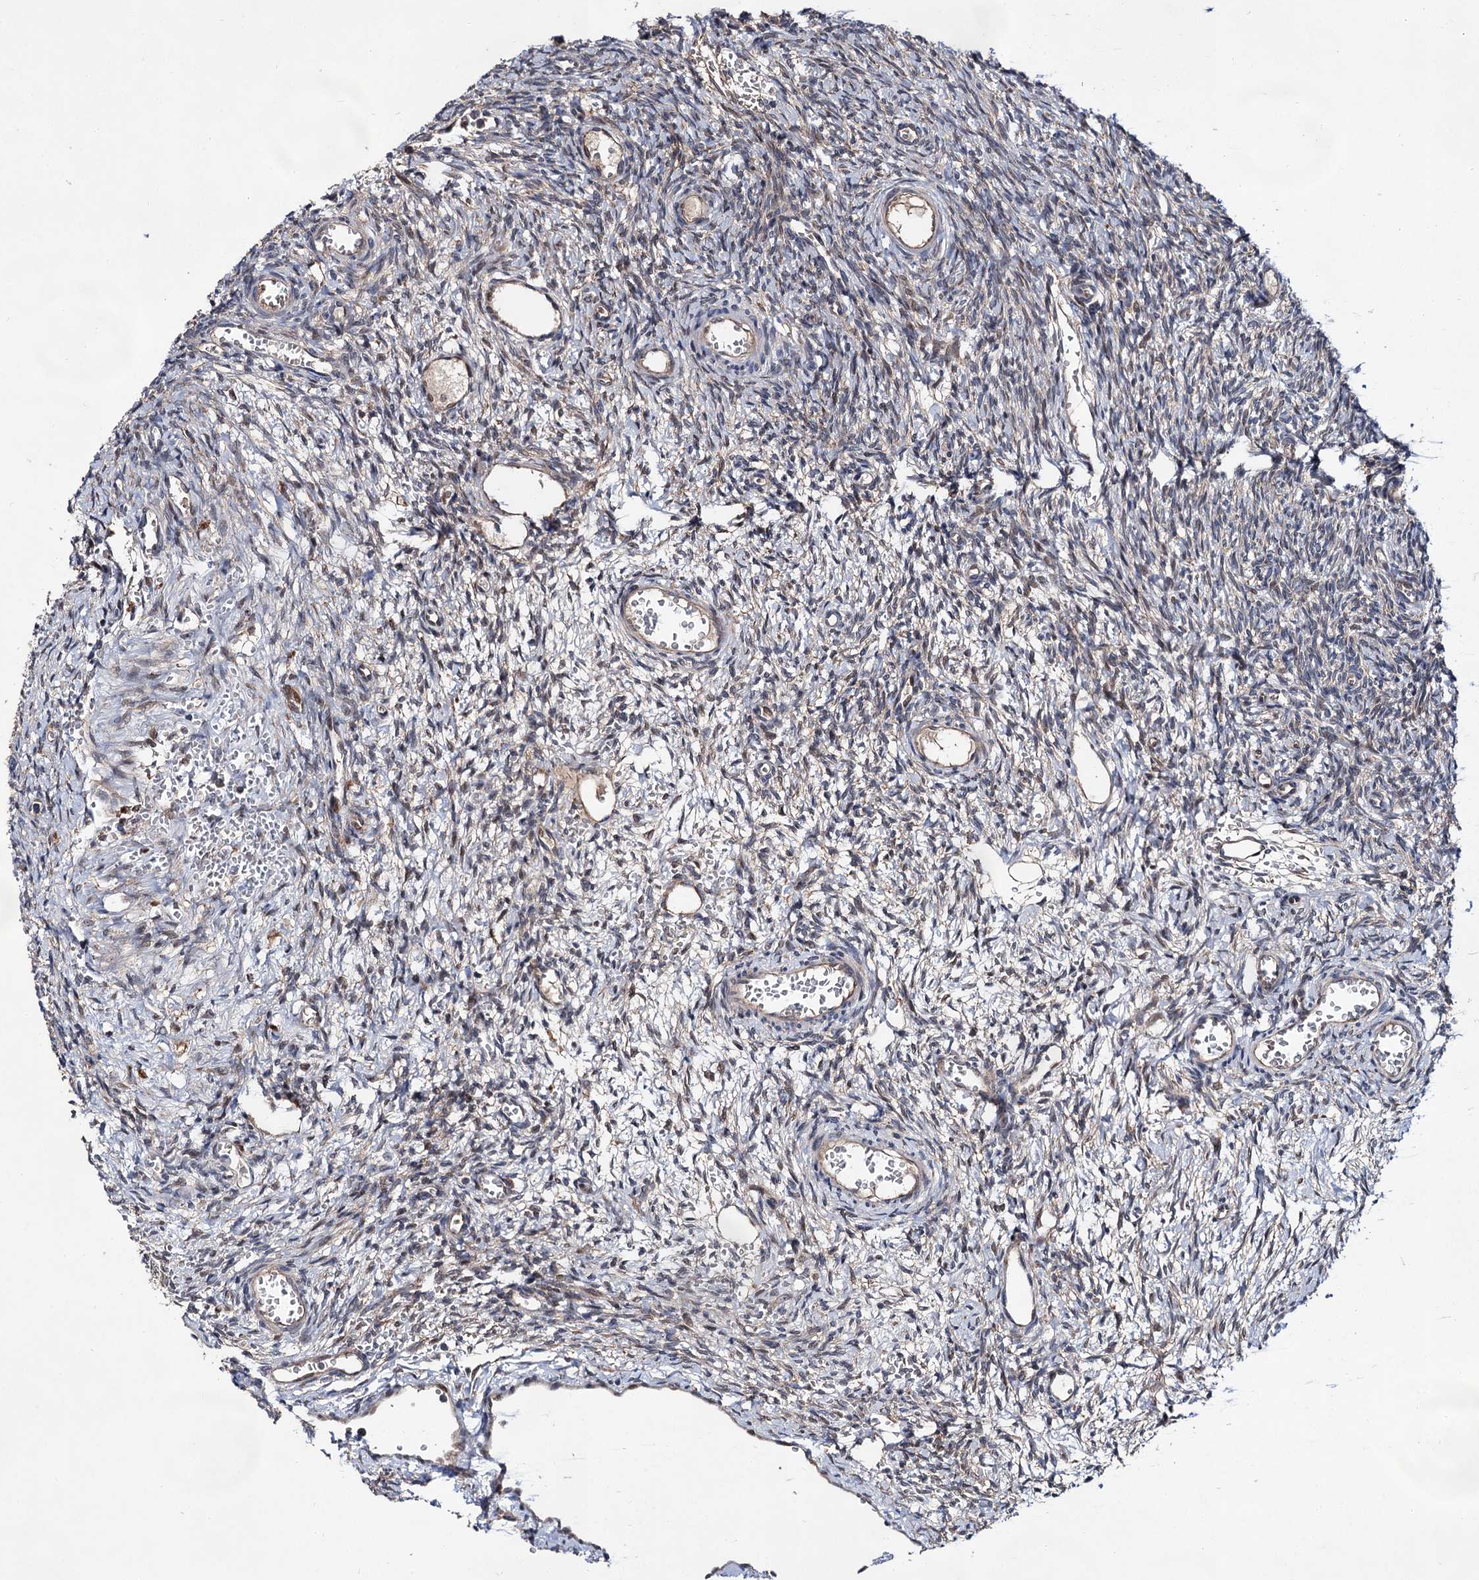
{"staining": {"intensity": "moderate", "quantity": ">75%", "location": "cytoplasmic/membranous"}, "tissue": "ovary", "cell_type": "Follicle cells", "image_type": "normal", "snomed": [{"axis": "morphology", "description": "Normal tissue, NOS"}, {"axis": "topography", "description": "Ovary"}], "caption": "DAB immunohistochemical staining of benign human ovary shows moderate cytoplasmic/membranous protein staining in approximately >75% of follicle cells.", "gene": "NAA25", "patient": {"sex": "female", "age": 39}}